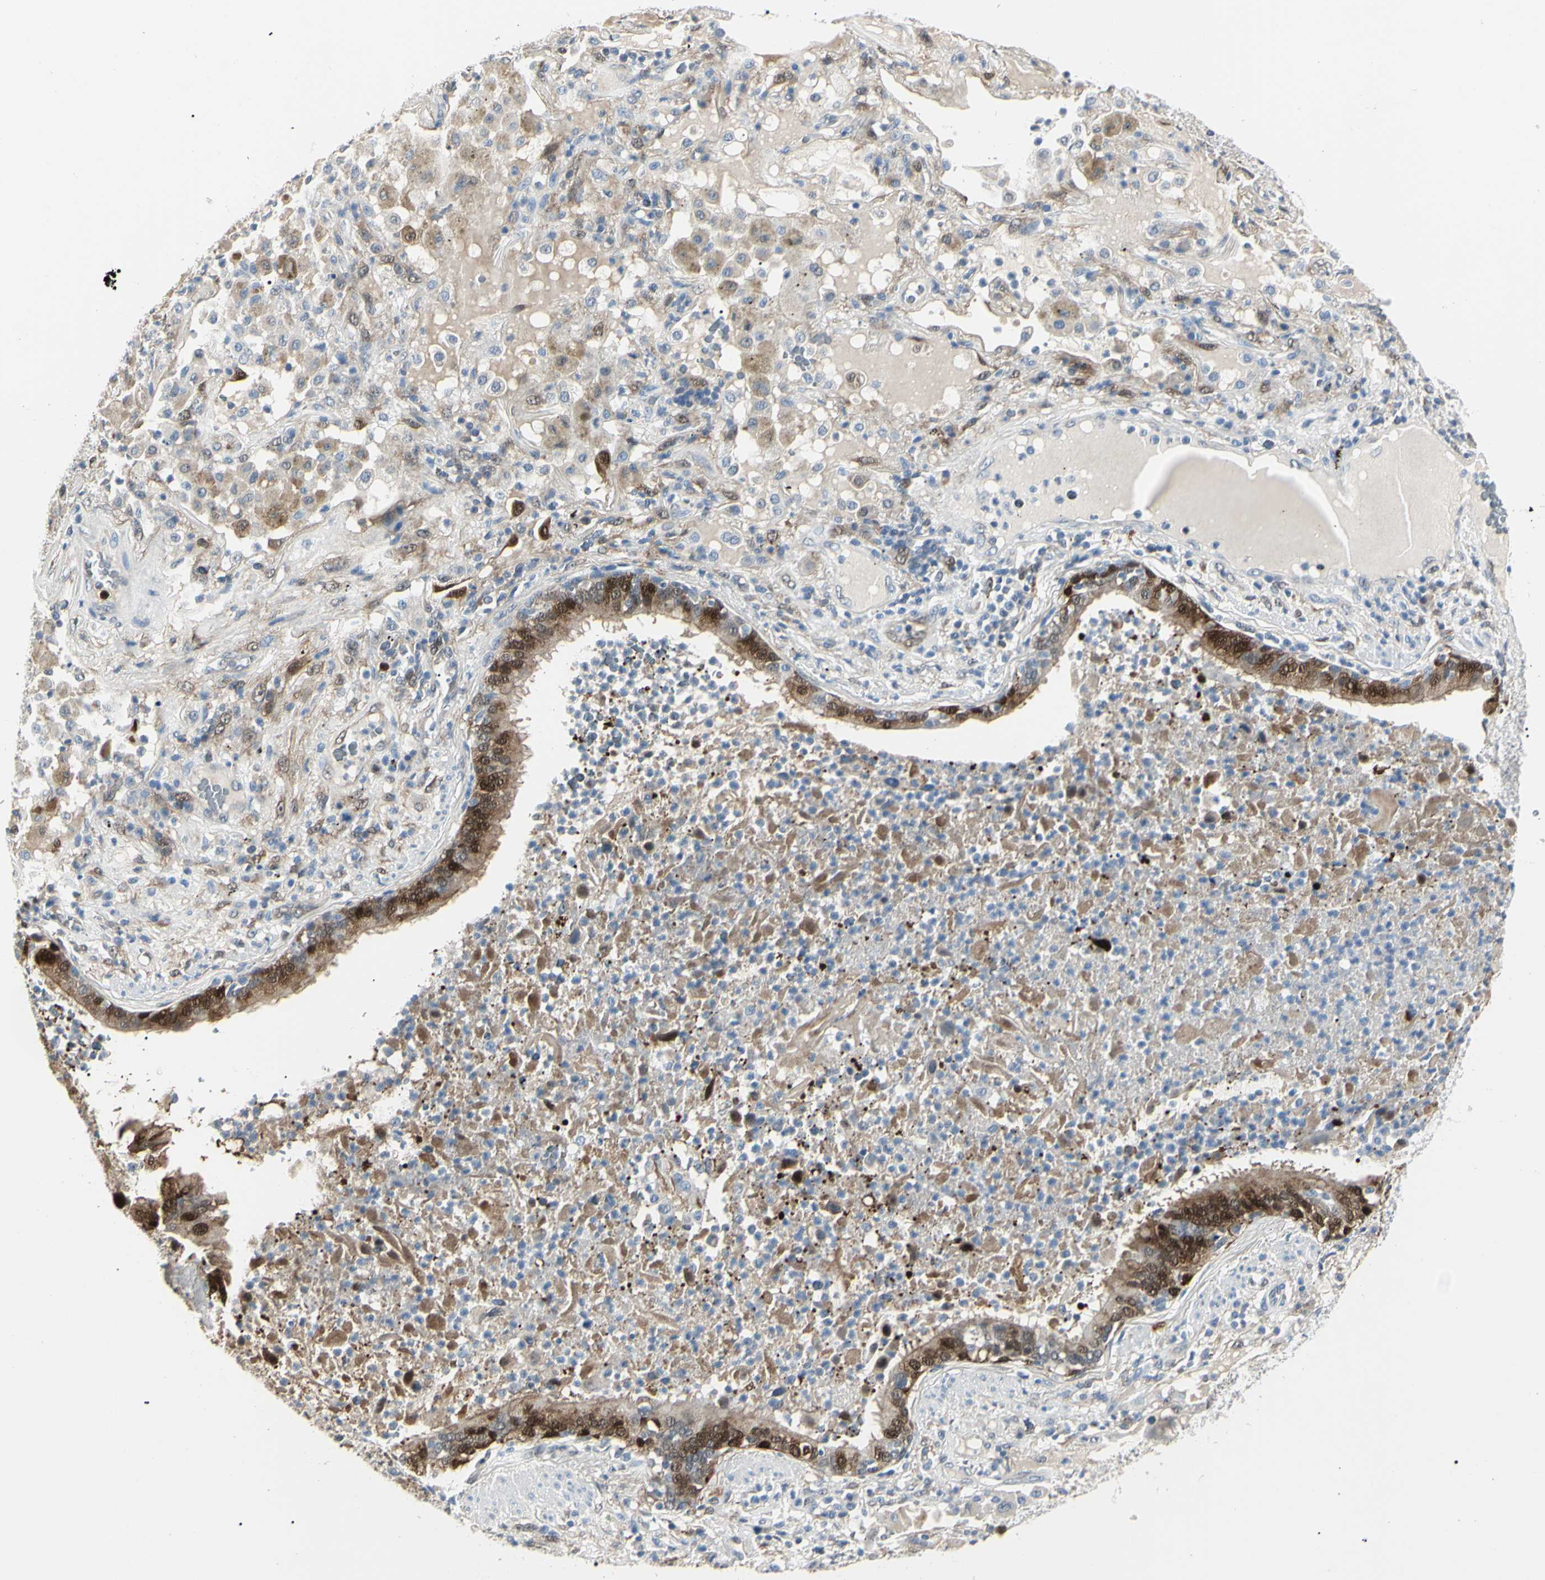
{"staining": {"intensity": "strong", "quantity": "25%-75%", "location": "cytoplasmic/membranous,nuclear"}, "tissue": "lung cancer", "cell_type": "Tumor cells", "image_type": "cancer", "snomed": [{"axis": "morphology", "description": "Squamous cell carcinoma, NOS"}, {"axis": "topography", "description": "Lung"}], "caption": "Squamous cell carcinoma (lung) stained with a protein marker demonstrates strong staining in tumor cells.", "gene": "AKR1C3", "patient": {"sex": "male", "age": 57}}